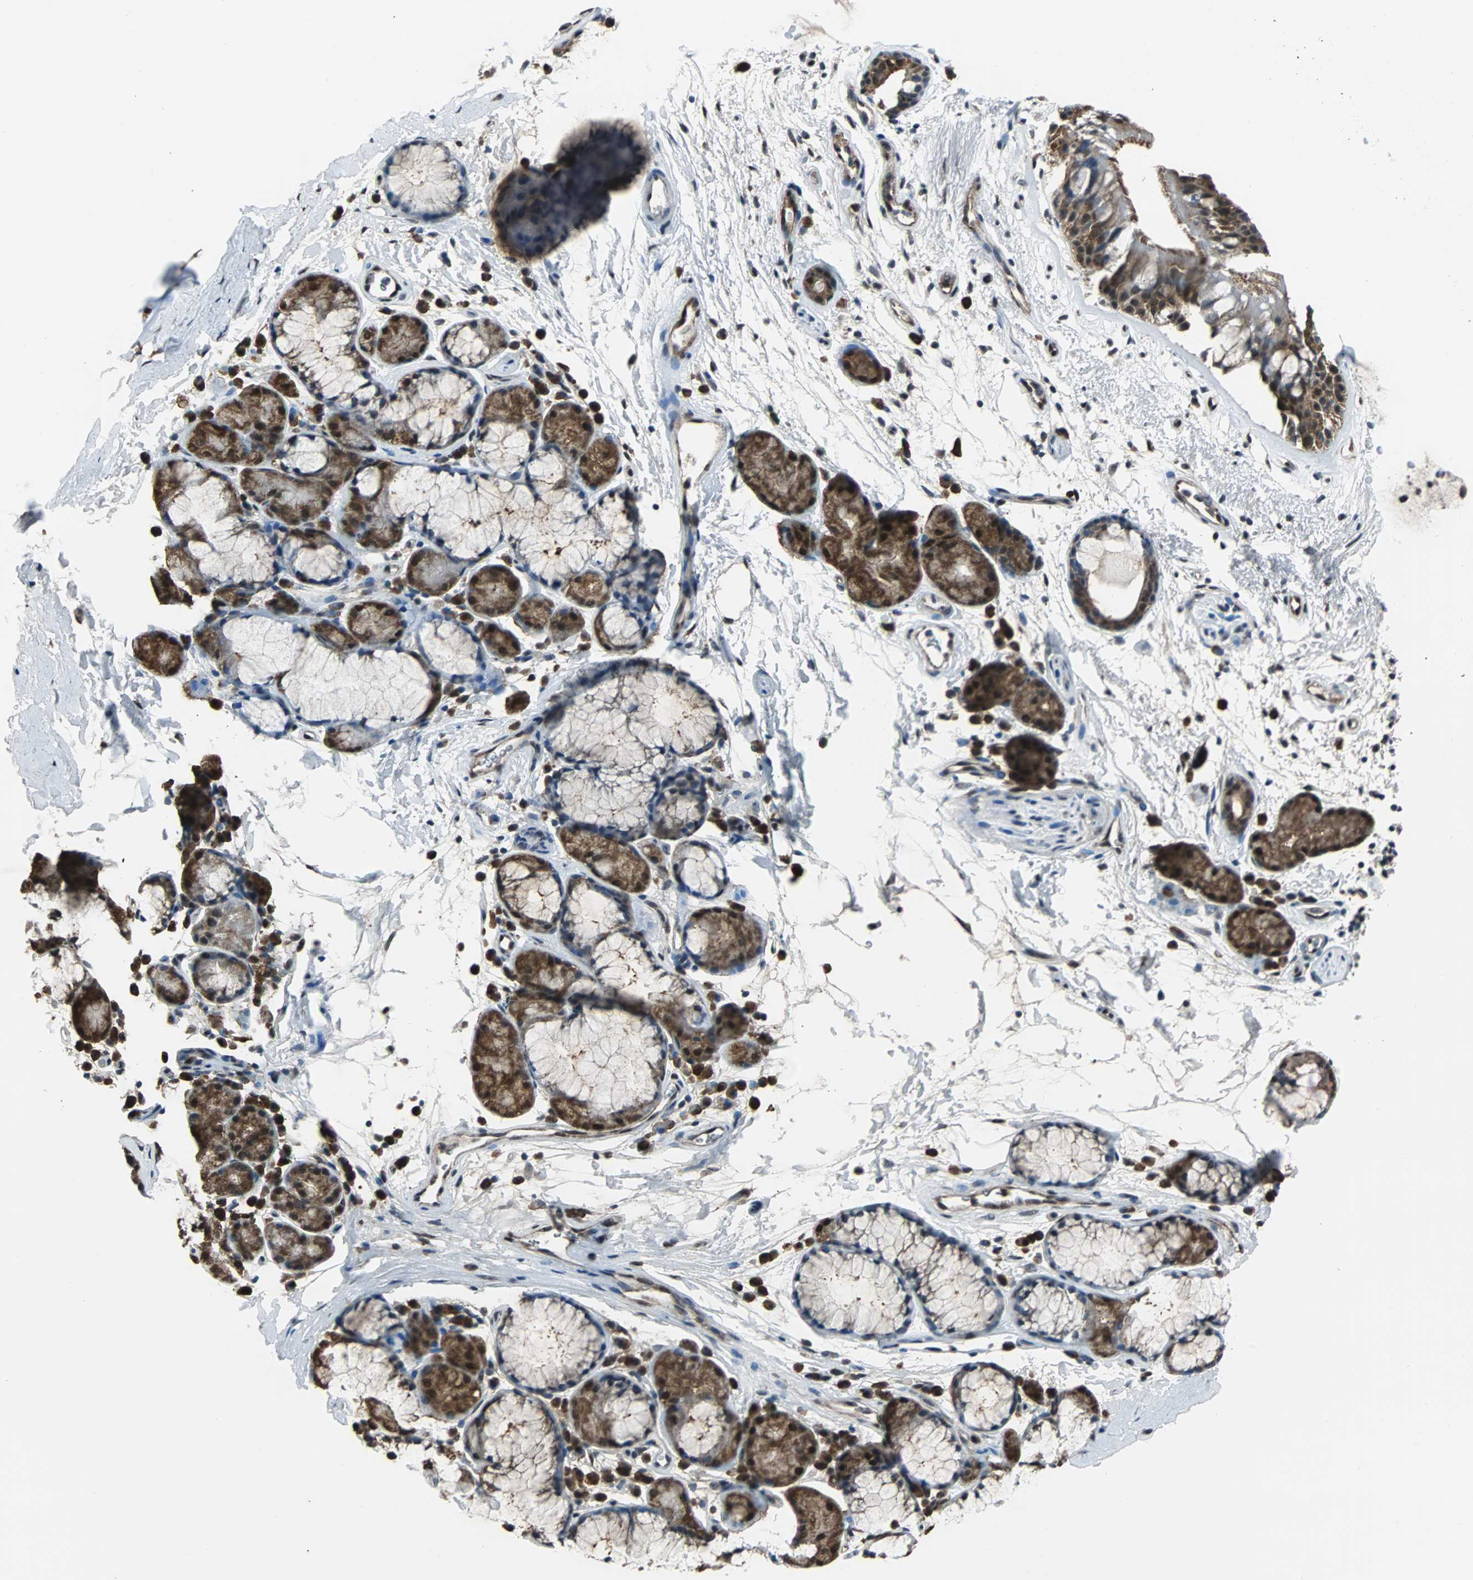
{"staining": {"intensity": "moderate", "quantity": ">75%", "location": "cytoplasmic/membranous,nuclear"}, "tissue": "bronchus", "cell_type": "Respiratory epithelial cells", "image_type": "normal", "snomed": [{"axis": "morphology", "description": "Normal tissue, NOS"}, {"axis": "topography", "description": "Bronchus"}], "caption": "This photomicrograph displays immunohistochemistry staining of normal bronchus, with medium moderate cytoplasmic/membranous,nuclear positivity in about >75% of respiratory epithelial cells.", "gene": "VCP", "patient": {"sex": "female", "age": 54}}